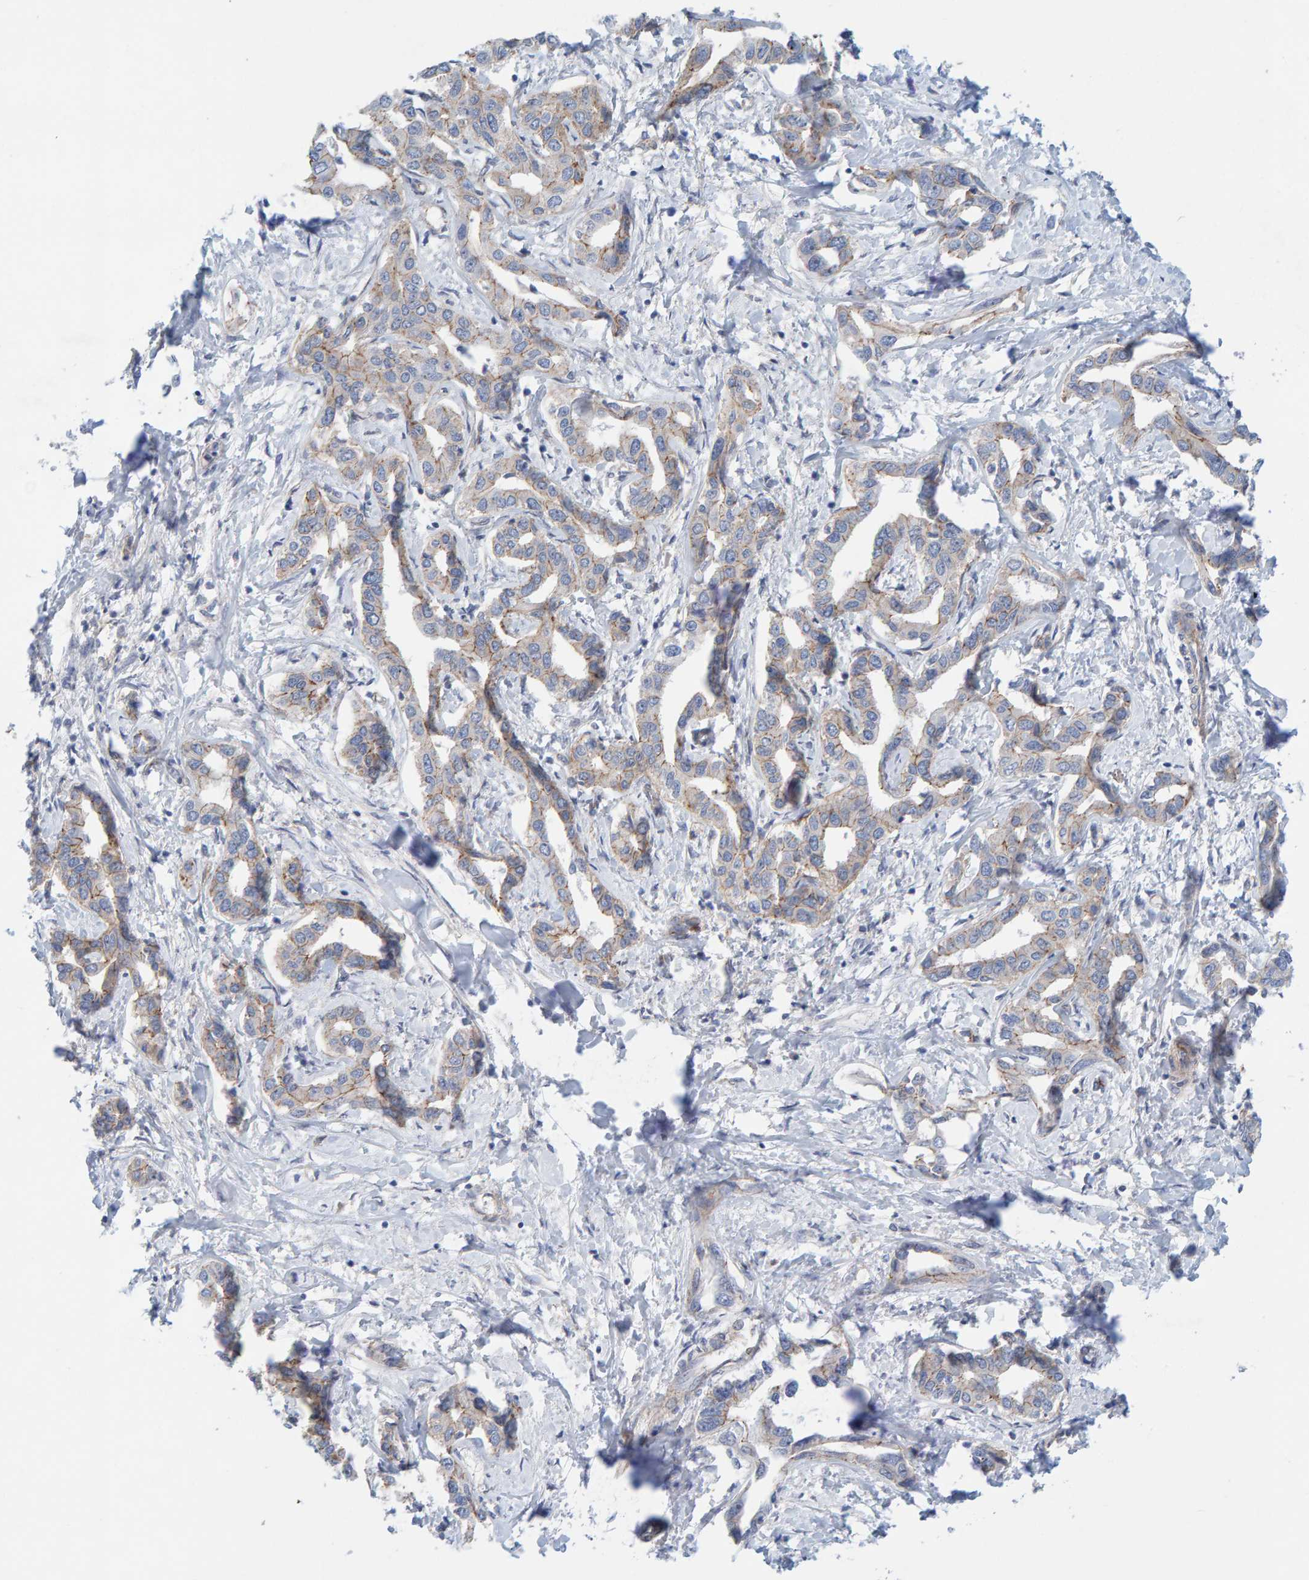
{"staining": {"intensity": "negative", "quantity": "none", "location": "none"}, "tissue": "liver cancer", "cell_type": "Tumor cells", "image_type": "cancer", "snomed": [{"axis": "morphology", "description": "Cholangiocarcinoma"}, {"axis": "topography", "description": "Liver"}], "caption": "Human liver cancer (cholangiocarcinoma) stained for a protein using immunohistochemistry (IHC) shows no positivity in tumor cells.", "gene": "KRBA2", "patient": {"sex": "male", "age": 59}}